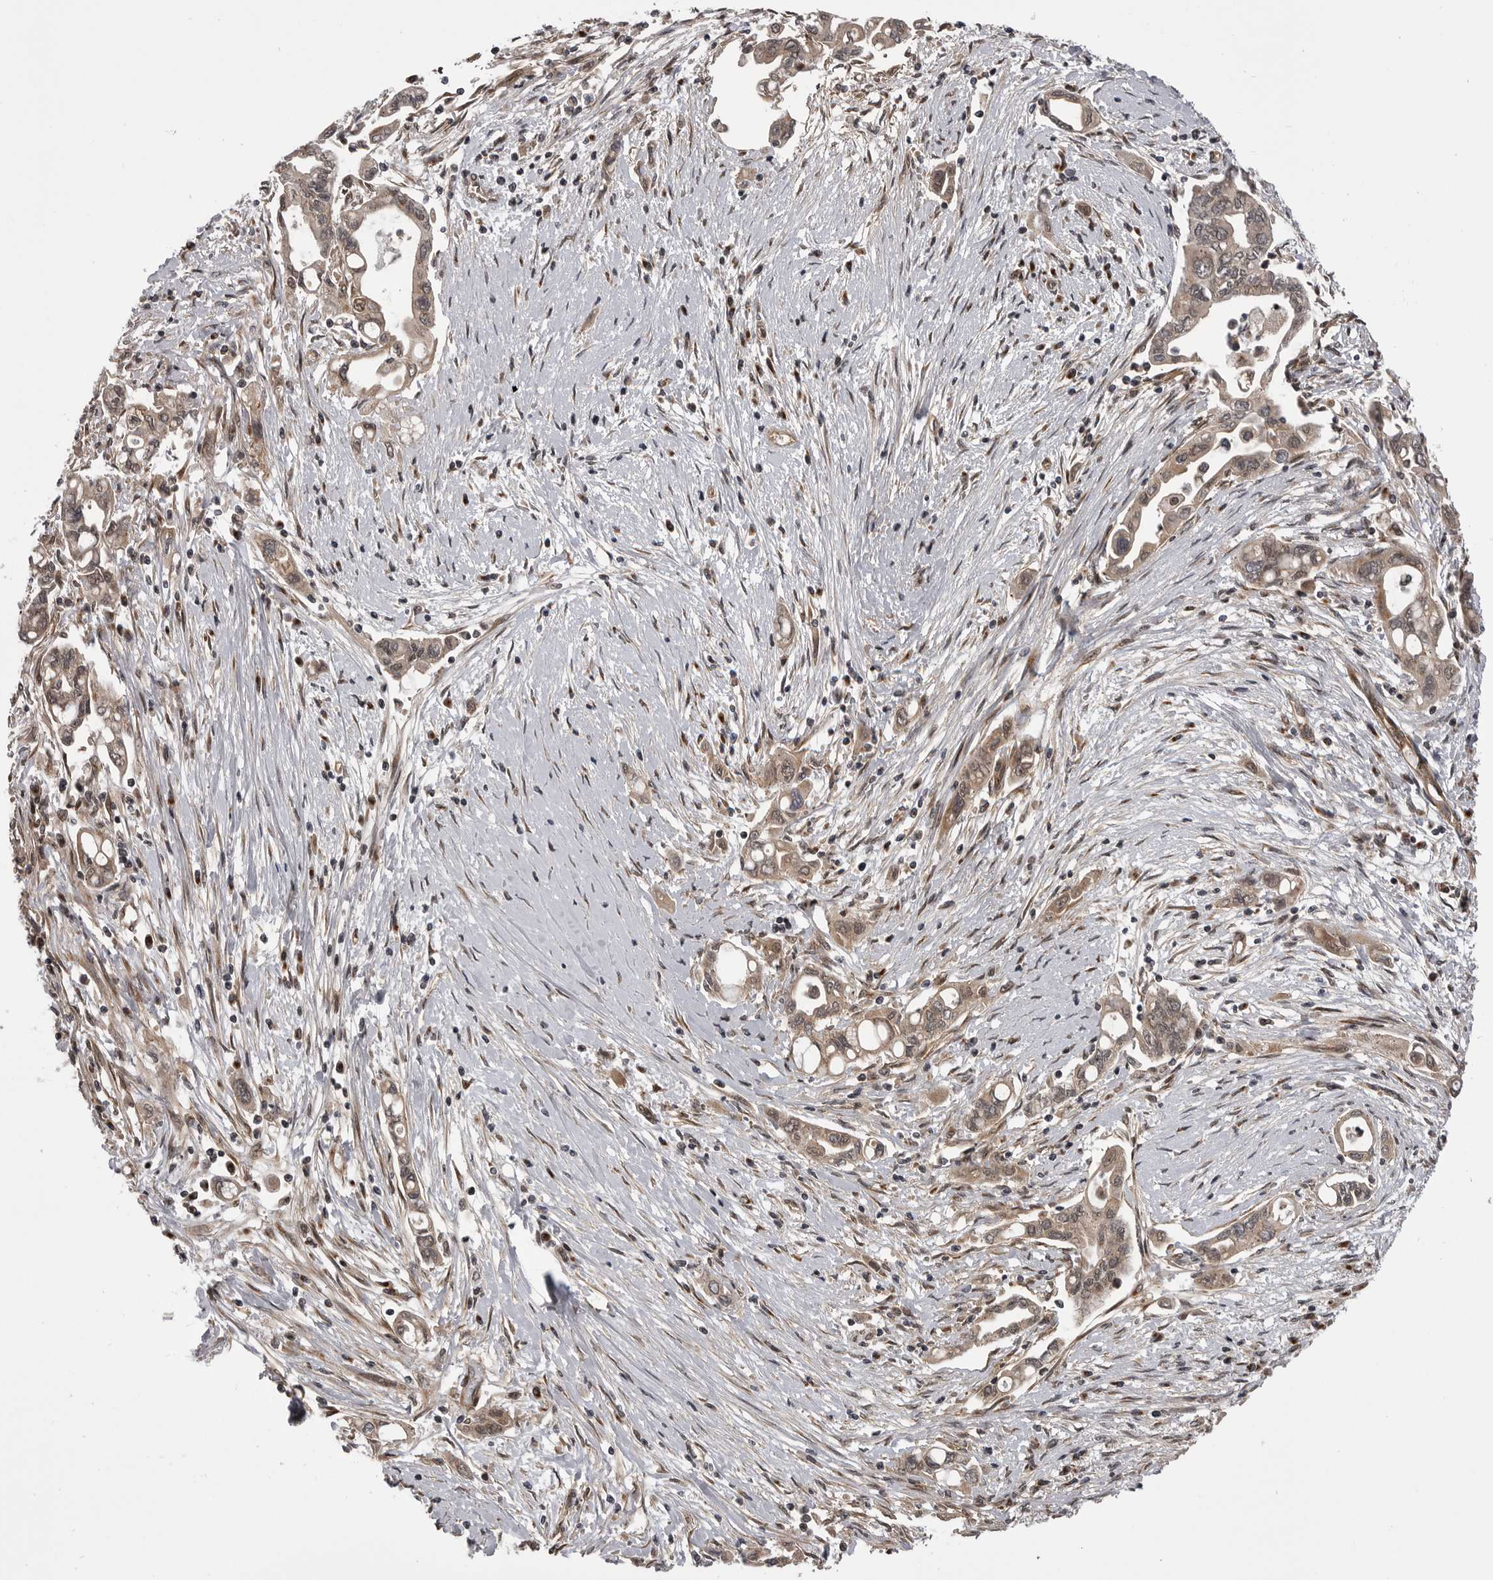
{"staining": {"intensity": "moderate", "quantity": ">75%", "location": "cytoplasmic/membranous,nuclear"}, "tissue": "pancreatic cancer", "cell_type": "Tumor cells", "image_type": "cancer", "snomed": [{"axis": "morphology", "description": "Adenocarcinoma, NOS"}, {"axis": "topography", "description": "Pancreas"}], "caption": "This histopathology image exhibits pancreatic cancer stained with immunohistochemistry (IHC) to label a protein in brown. The cytoplasmic/membranous and nuclear of tumor cells show moderate positivity for the protein. Nuclei are counter-stained blue.", "gene": "PDCL", "patient": {"sex": "female", "age": 57}}